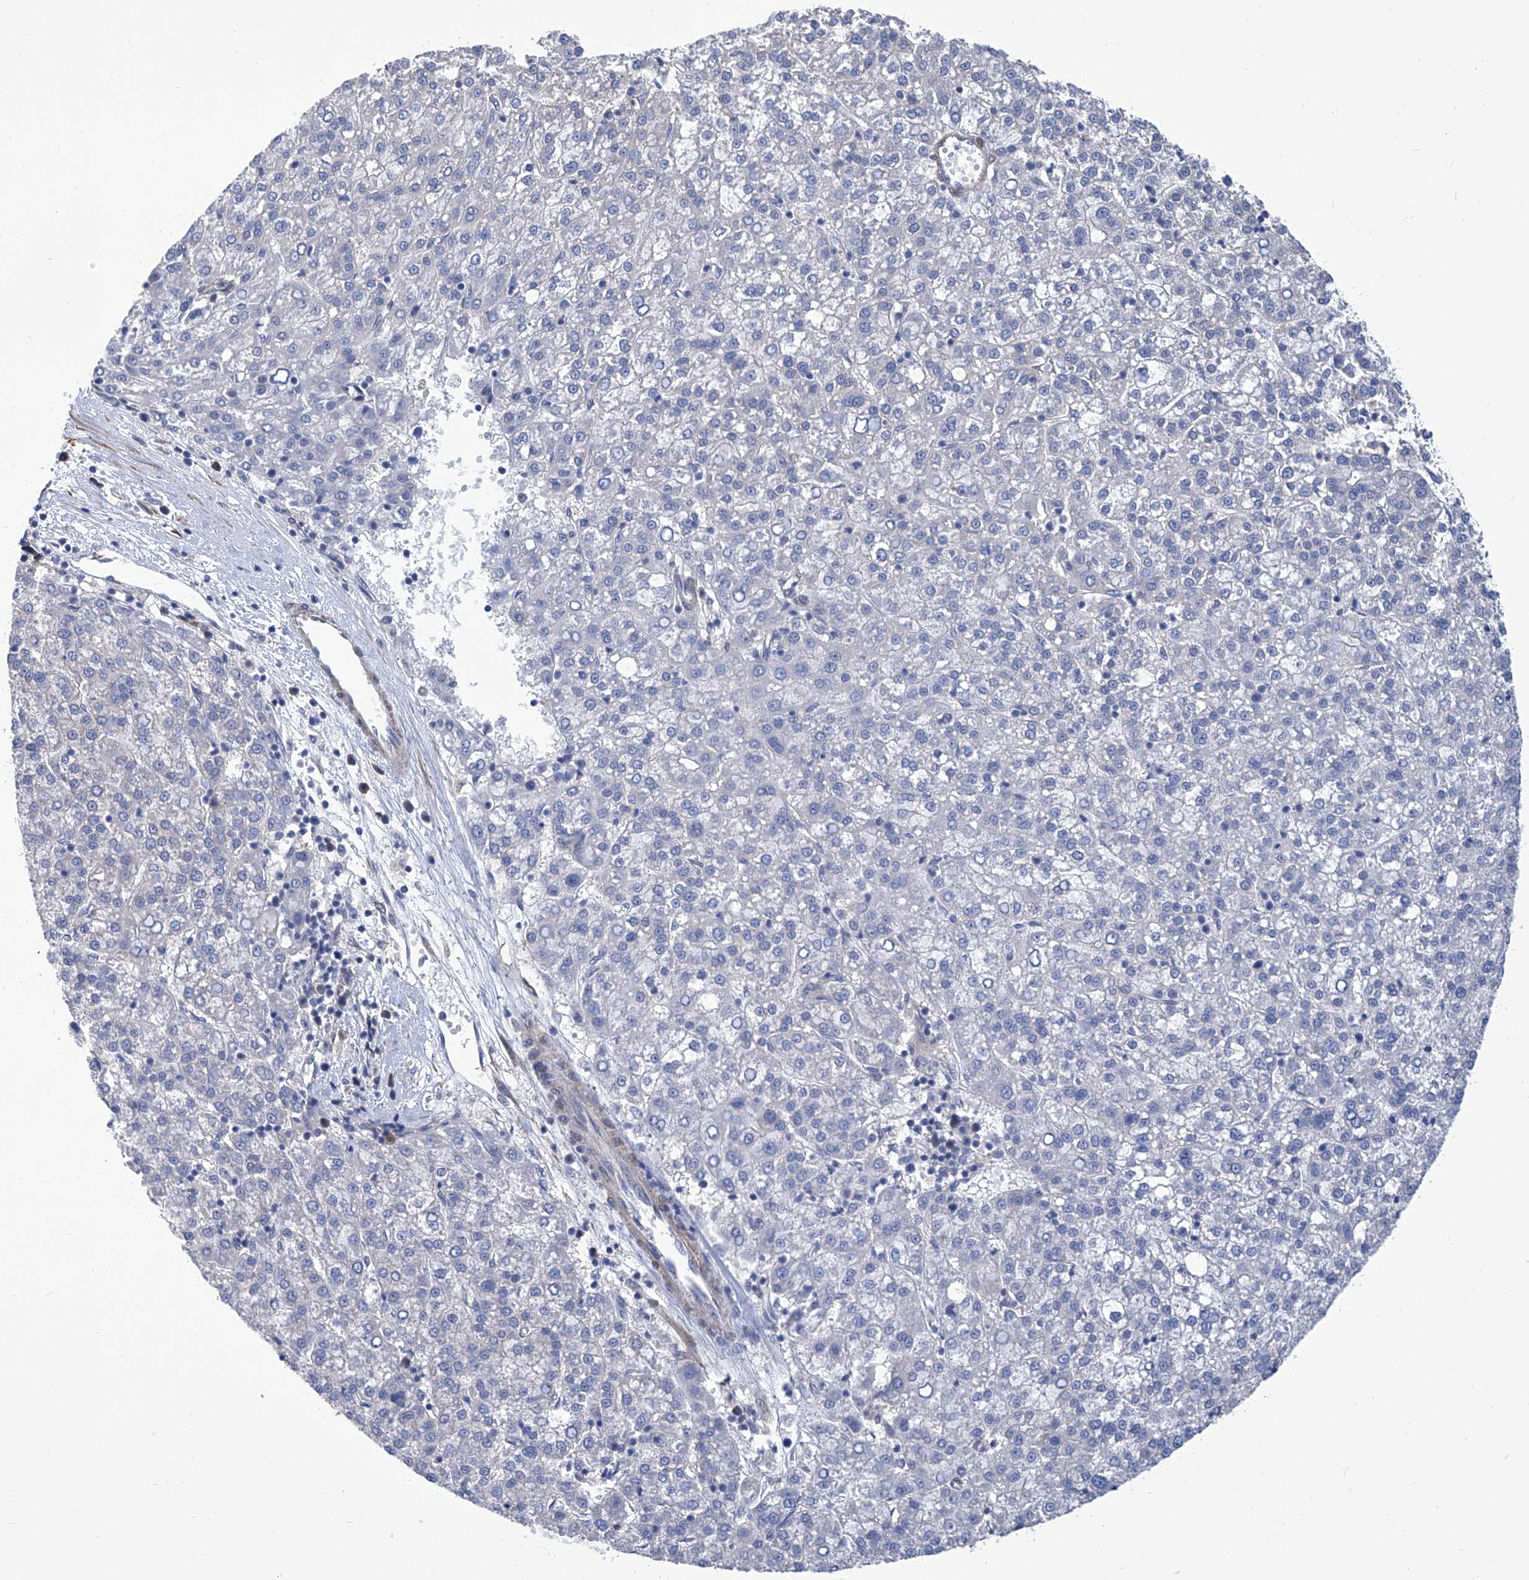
{"staining": {"intensity": "negative", "quantity": "none", "location": "none"}, "tissue": "liver cancer", "cell_type": "Tumor cells", "image_type": "cancer", "snomed": [{"axis": "morphology", "description": "Carcinoma, Hepatocellular, NOS"}, {"axis": "topography", "description": "Liver"}], "caption": "IHC photomicrograph of neoplastic tissue: human liver cancer (hepatocellular carcinoma) stained with DAB (3,3'-diaminobenzidine) exhibits no significant protein staining in tumor cells.", "gene": "SMS", "patient": {"sex": "female", "age": 58}}